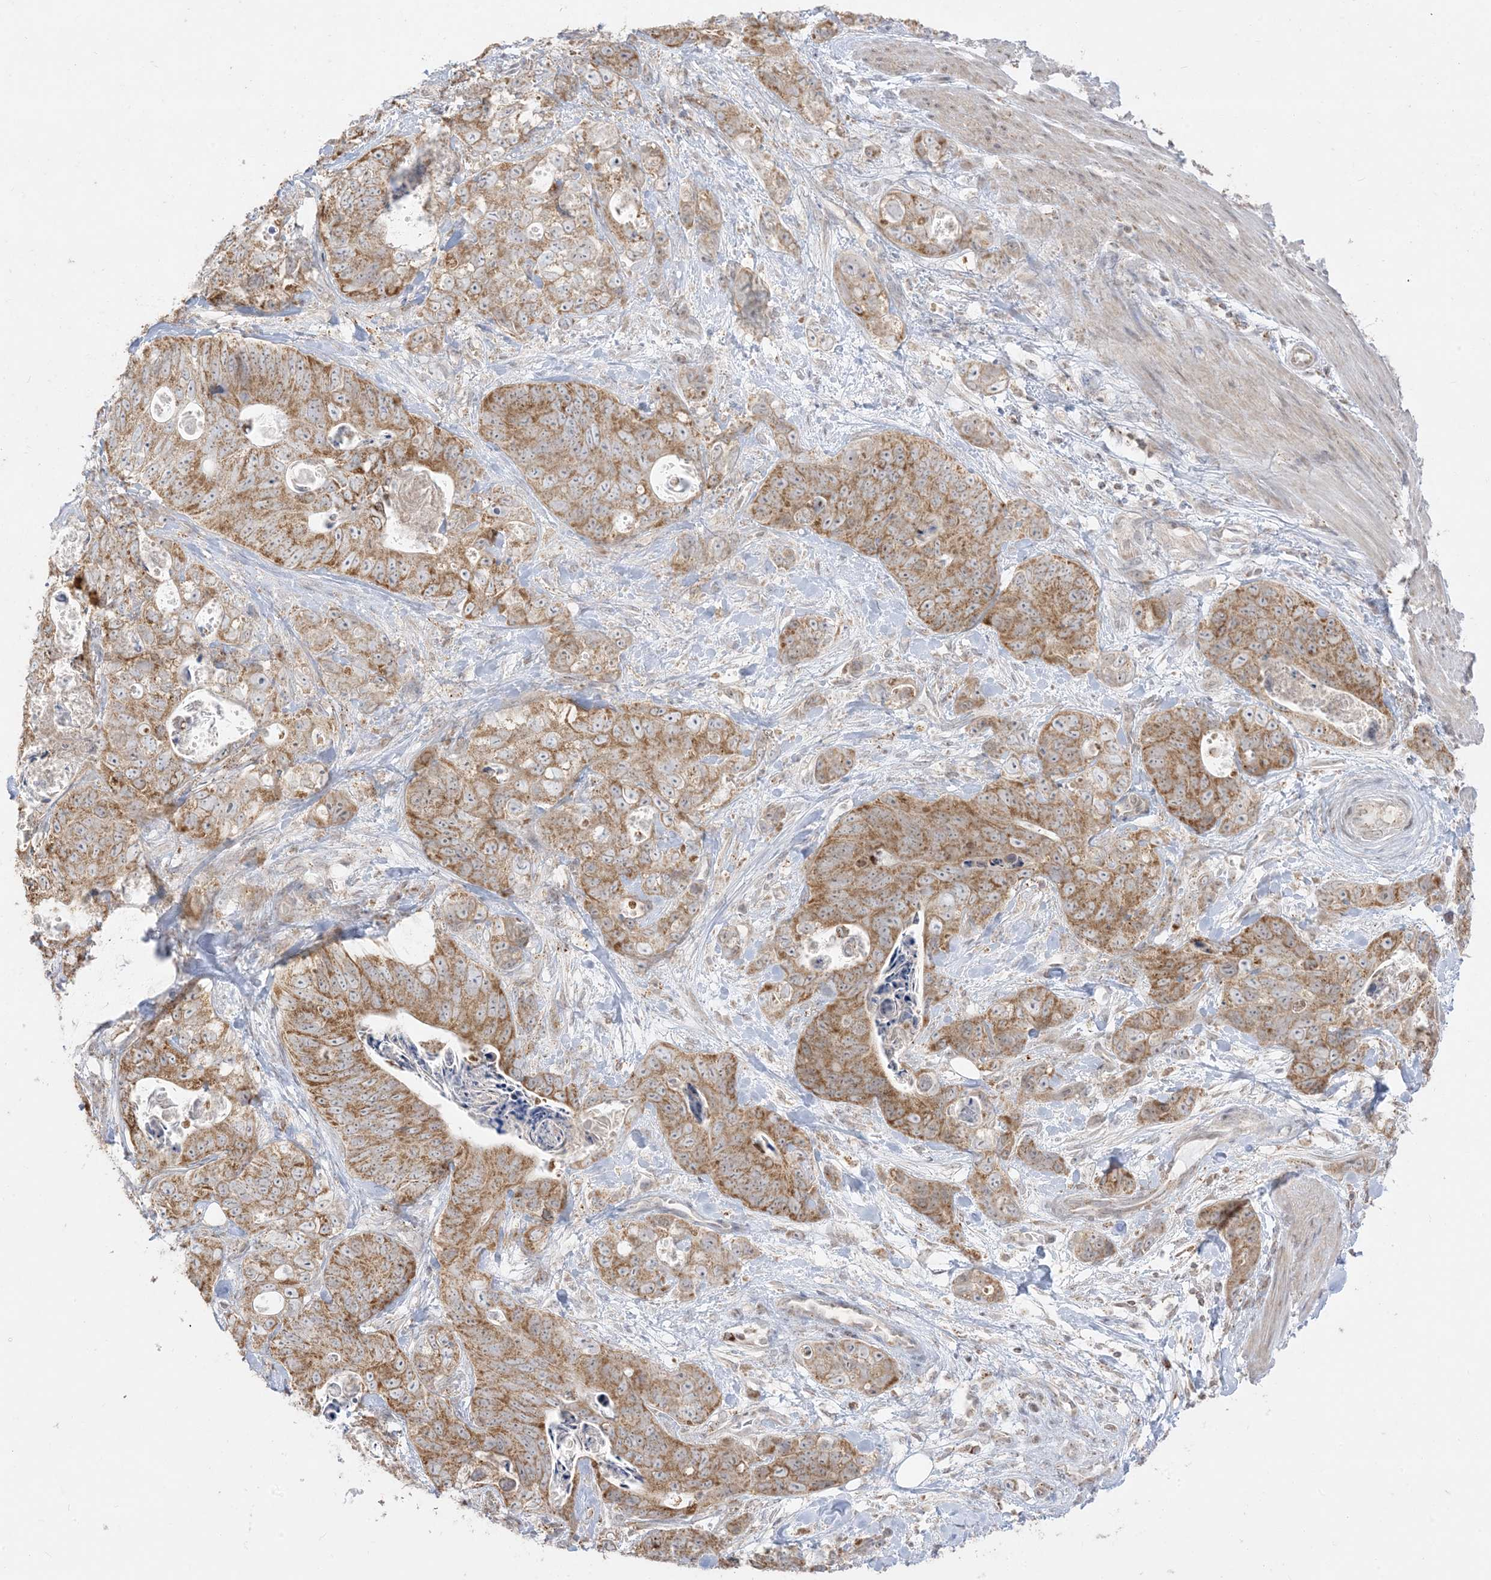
{"staining": {"intensity": "moderate", "quantity": ">75%", "location": "cytoplasmic/membranous"}, "tissue": "stomach cancer", "cell_type": "Tumor cells", "image_type": "cancer", "snomed": [{"axis": "morphology", "description": "Normal tissue, NOS"}, {"axis": "morphology", "description": "Adenocarcinoma, NOS"}, {"axis": "topography", "description": "Stomach"}], "caption": "A micrograph of stomach cancer stained for a protein reveals moderate cytoplasmic/membranous brown staining in tumor cells.", "gene": "KANSL3", "patient": {"sex": "female", "age": 89}}